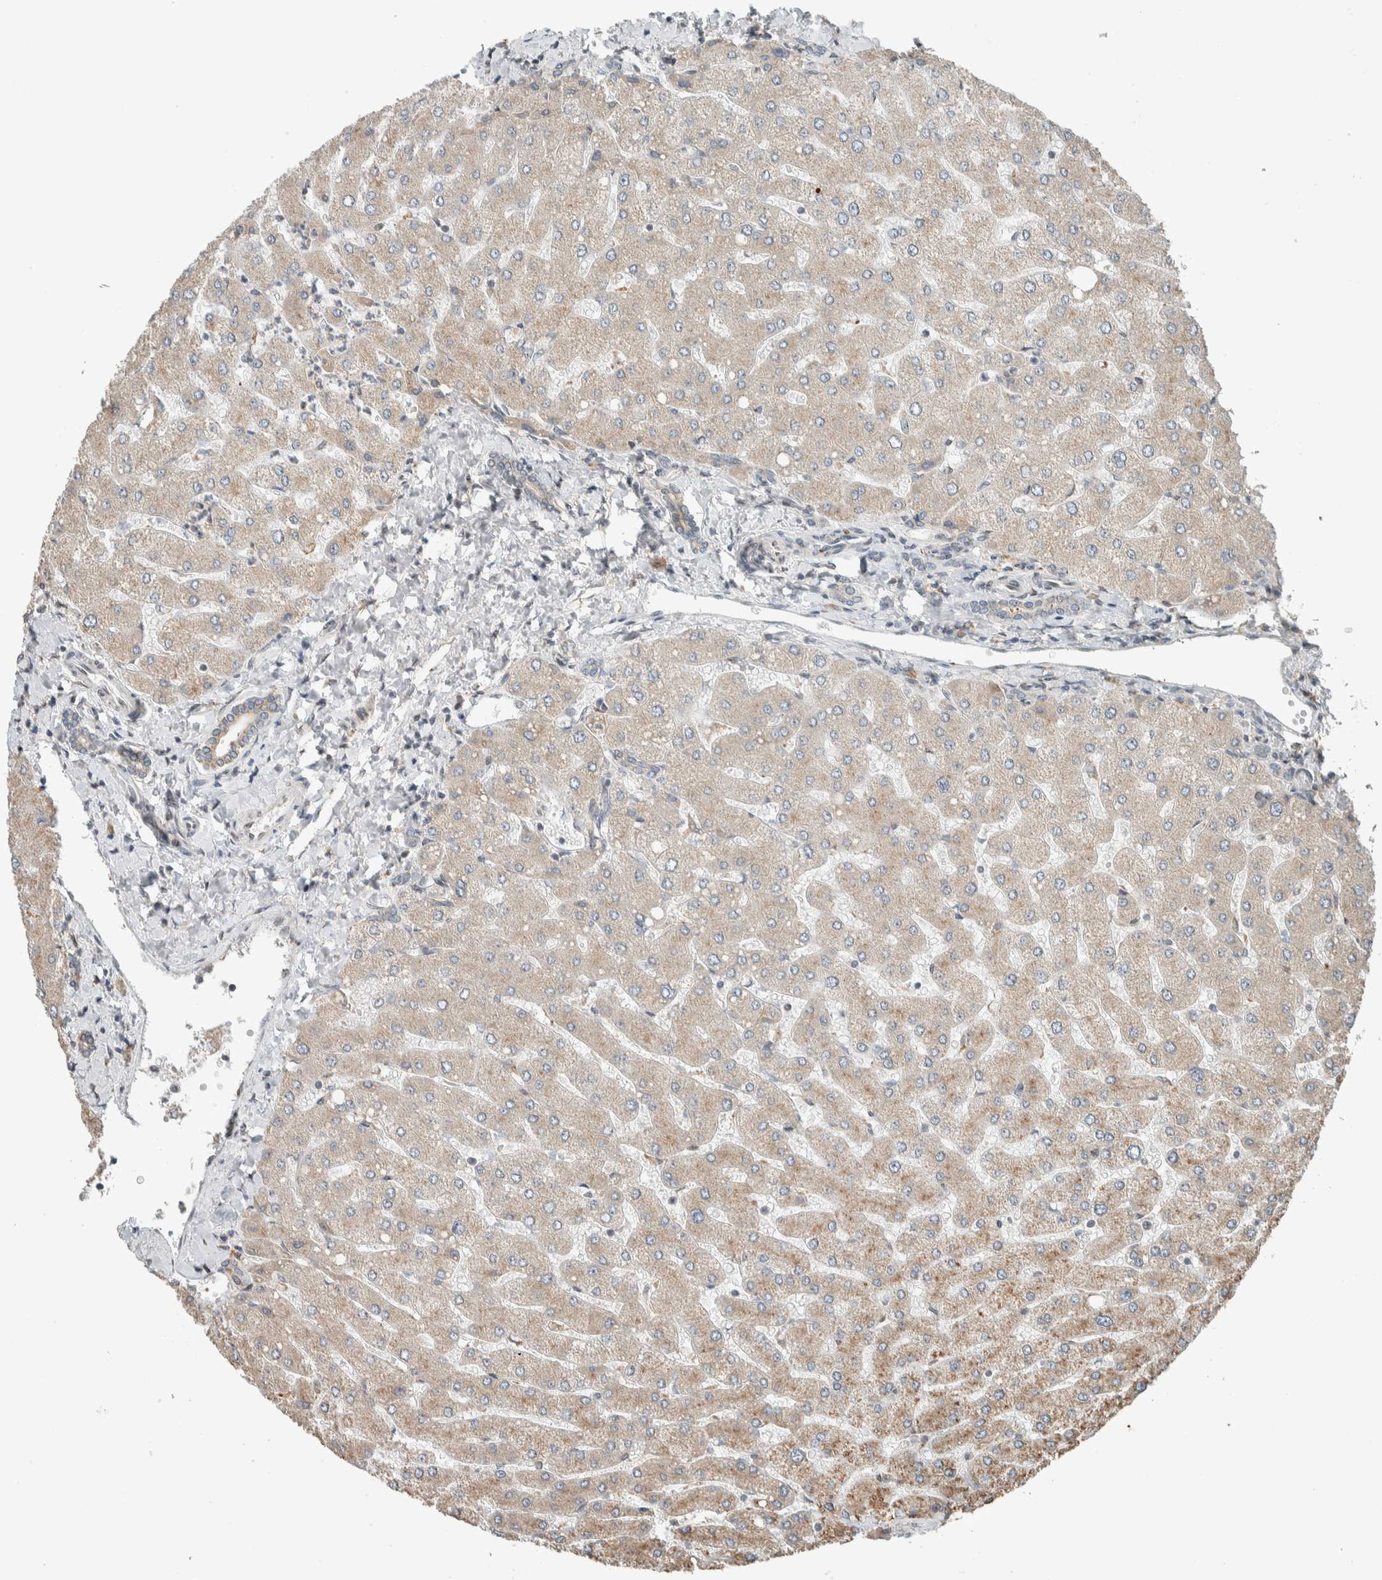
{"staining": {"intensity": "weak", "quantity": "25%-75%", "location": "cytoplasmic/membranous"}, "tissue": "liver", "cell_type": "Cholangiocytes", "image_type": "normal", "snomed": [{"axis": "morphology", "description": "Normal tissue, NOS"}, {"axis": "topography", "description": "Liver"}], "caption": "A high-resolution micrograph shows immunohistochemistry staining of normal liver, which displays weak cytoplasmic/membranous positivity in approximately 25%-75% of cholangiocytes.", "gene": "NBR1", "patient": {"sex": "male", "age": 55}}